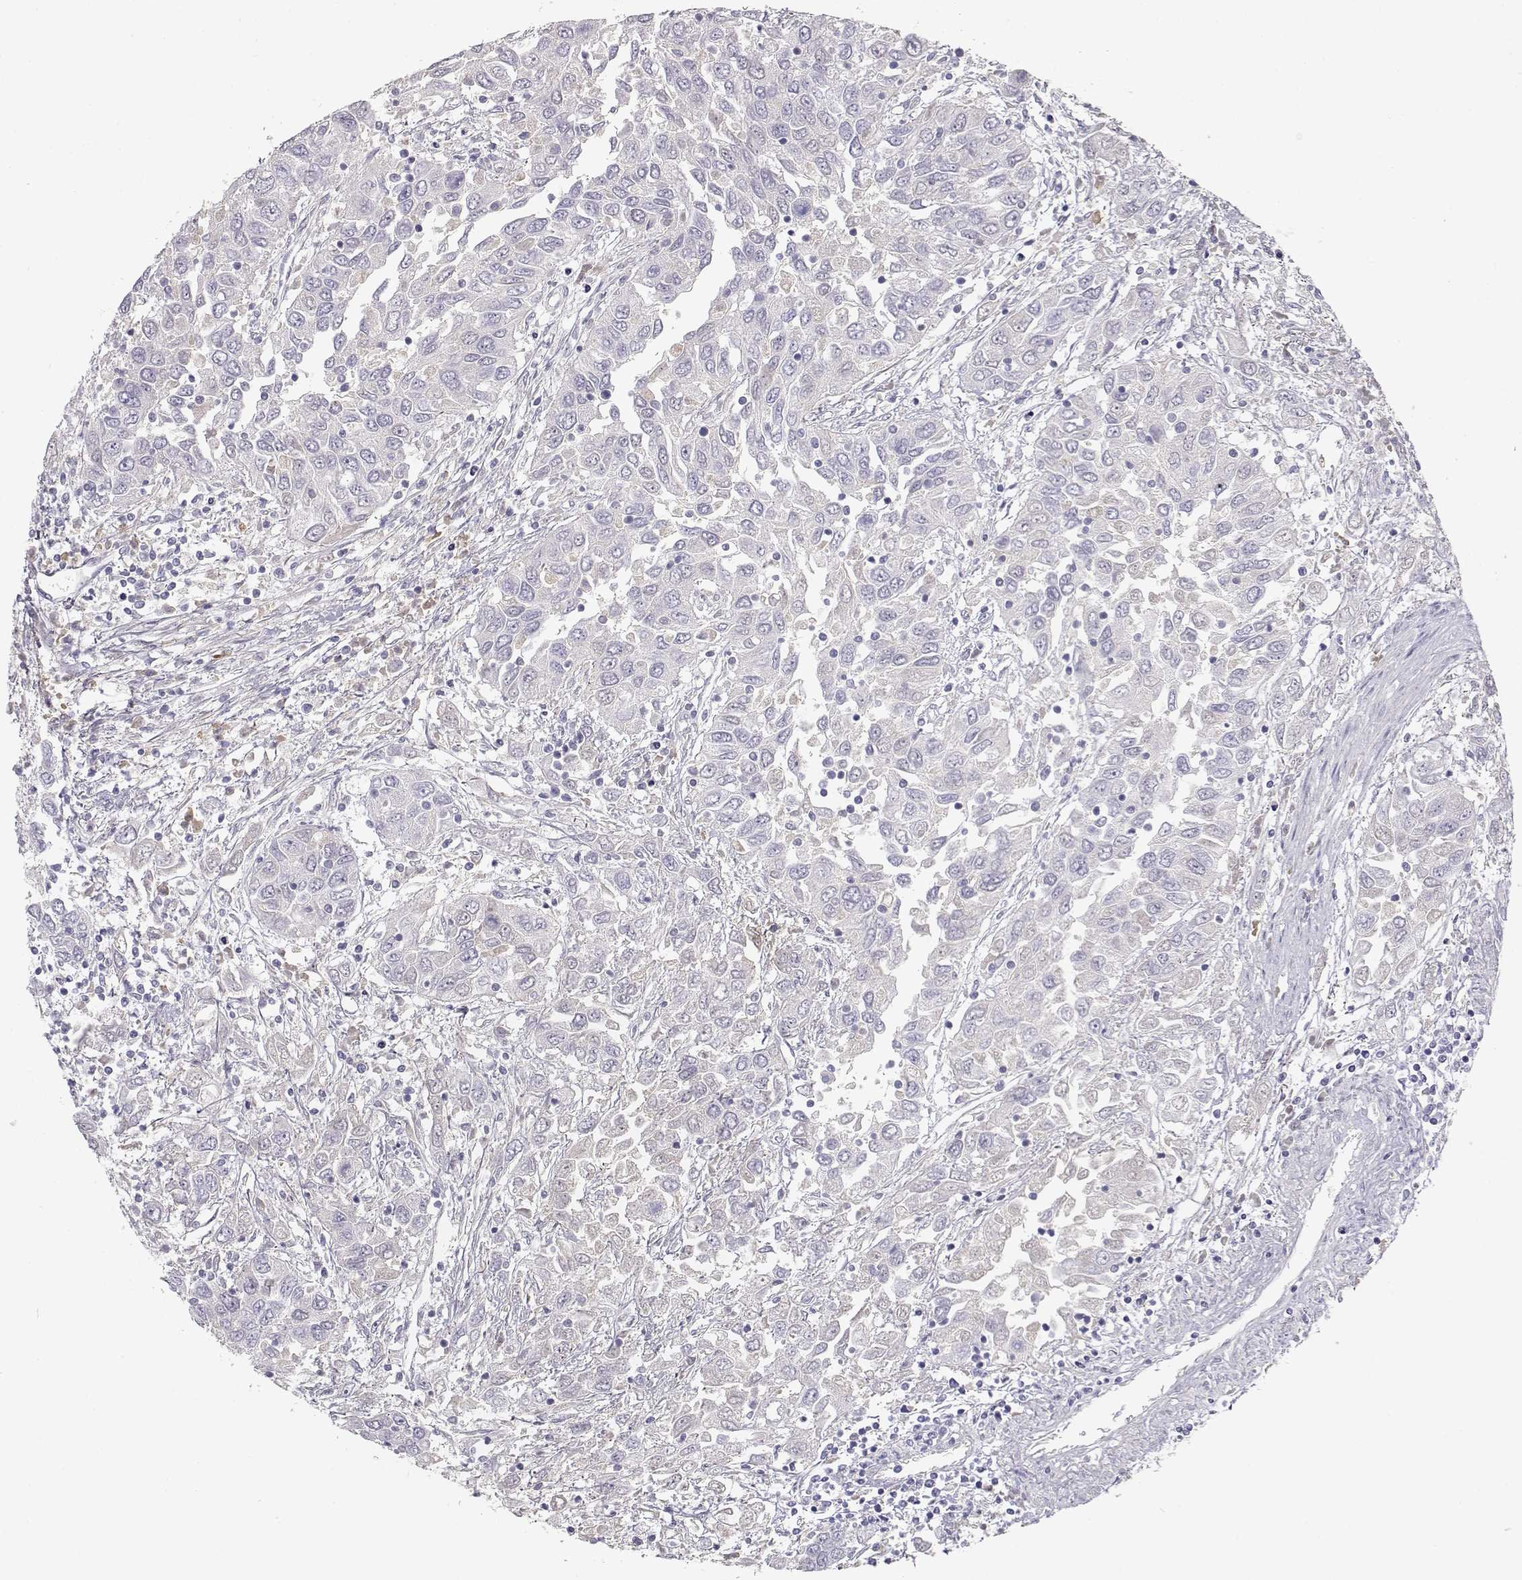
{"staining": {"intensity": "negative", "quantity": "none", "location": "none"}, "tissue": "urothelial cancer", "cell_type": "Tumor cells", "image_type": "cancer", "snomed": [{"axis": "morphology", "description": "Urothelial carcinoma, High grade"}, {"axis": "topography", "description": "Urinary bladder"}], "caption": "Protein analysis of urothelial carcinoma (high-grade) exhibits no significant expression in tumor cells. (DAB immunohistochemistry (IHC), high magnification).", "gene": "SLCO6A1", "patient": {"sex": "male", "age": 76}}